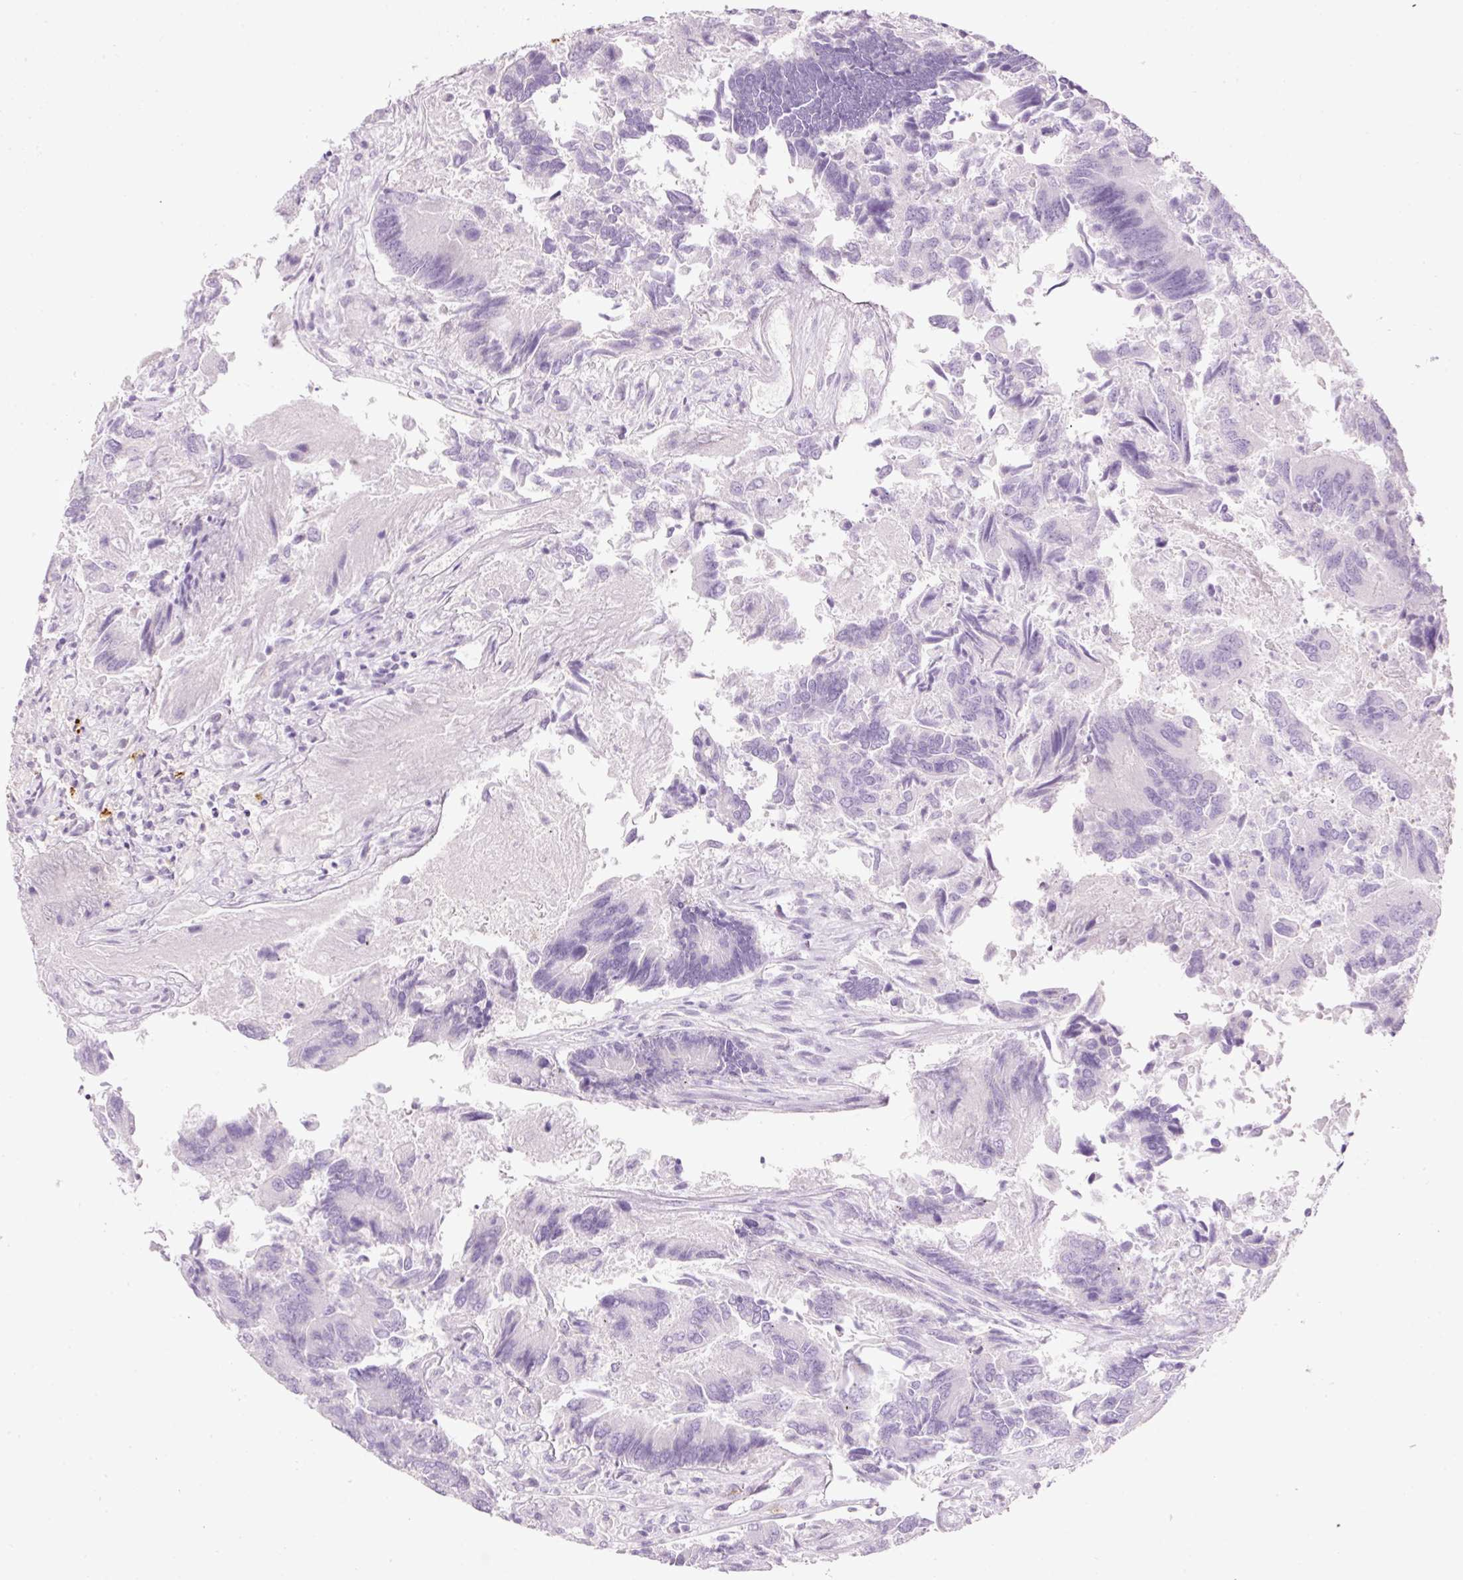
{"staining": {"intensity": "negative", "quantity": "none", "location": "none"}, "tissue": "colorectal cancer", "cell_type": "Tumor cells", "image_type": "cancer", "snomed": [{"axis": "morphology", "description": "Adenocarcinoma, NOS"}, {"axis": "topography", "description": "Colon"}], "caption": "An image of colorectal adenocarcinoma stained for a protein exhibits no brown staining in tumor cells. Nuclei are stained in blue.", "gene": "CMA1", "patient": {"sex": "female", "age": 67}}